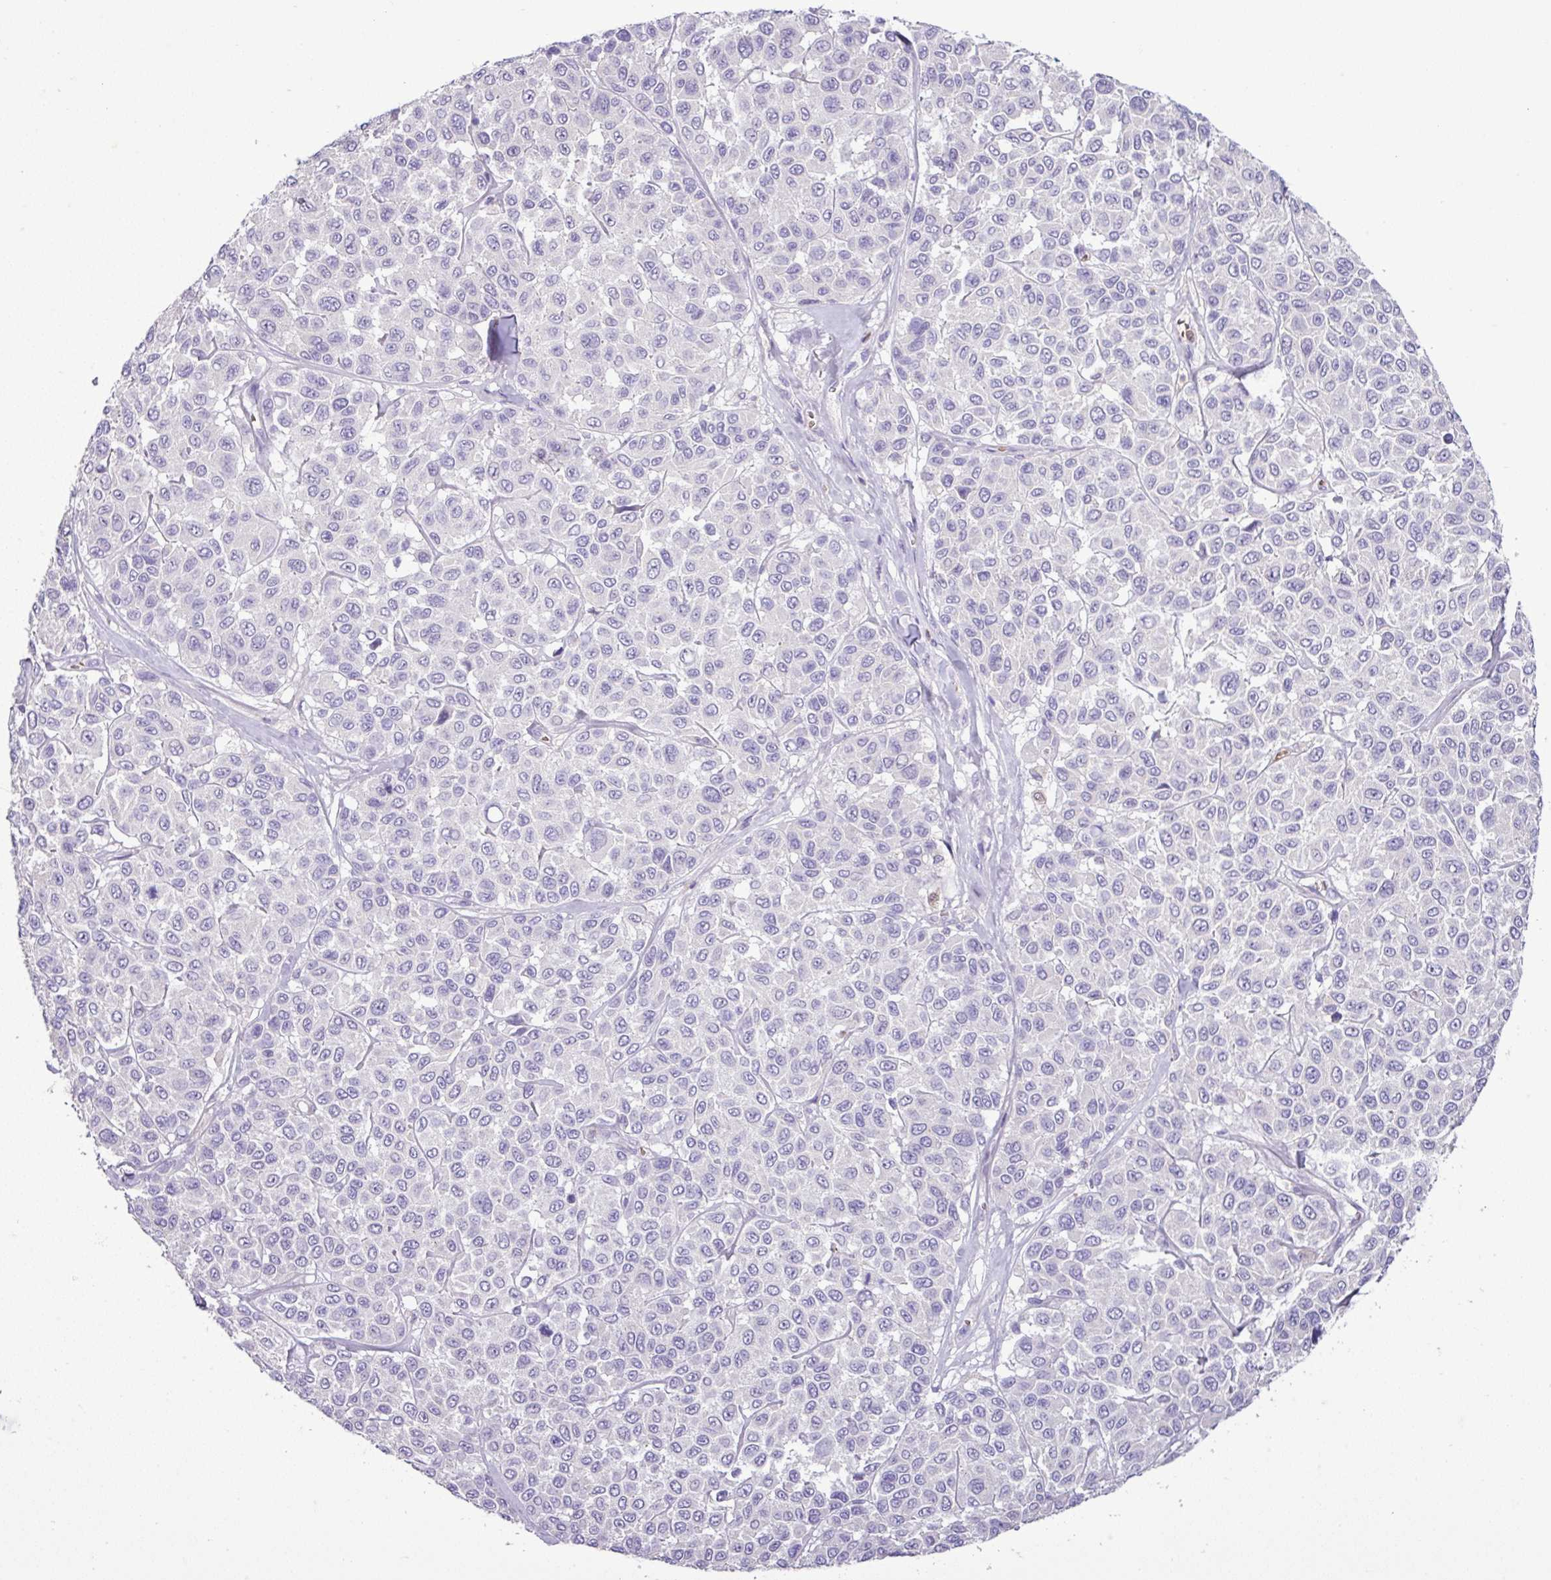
{"staining": {"intensity": "negative", "quantity": "none", "location": "none"}, "tissue": "melanoma", "cell_type": "Tumor cells", "image_type": "cancer", "snomed": [{"axis": "morphology", "description": "Malignant melanoma, NOS"}, {"axis": "topography", "description": "Skin"}], "caption": "Immunohistochemistry (IHC) of melanoma demonstrates no positivity in tumor cells.", "gene": "MGAT4B", "patient": {"sex": "female", "age": 66}}